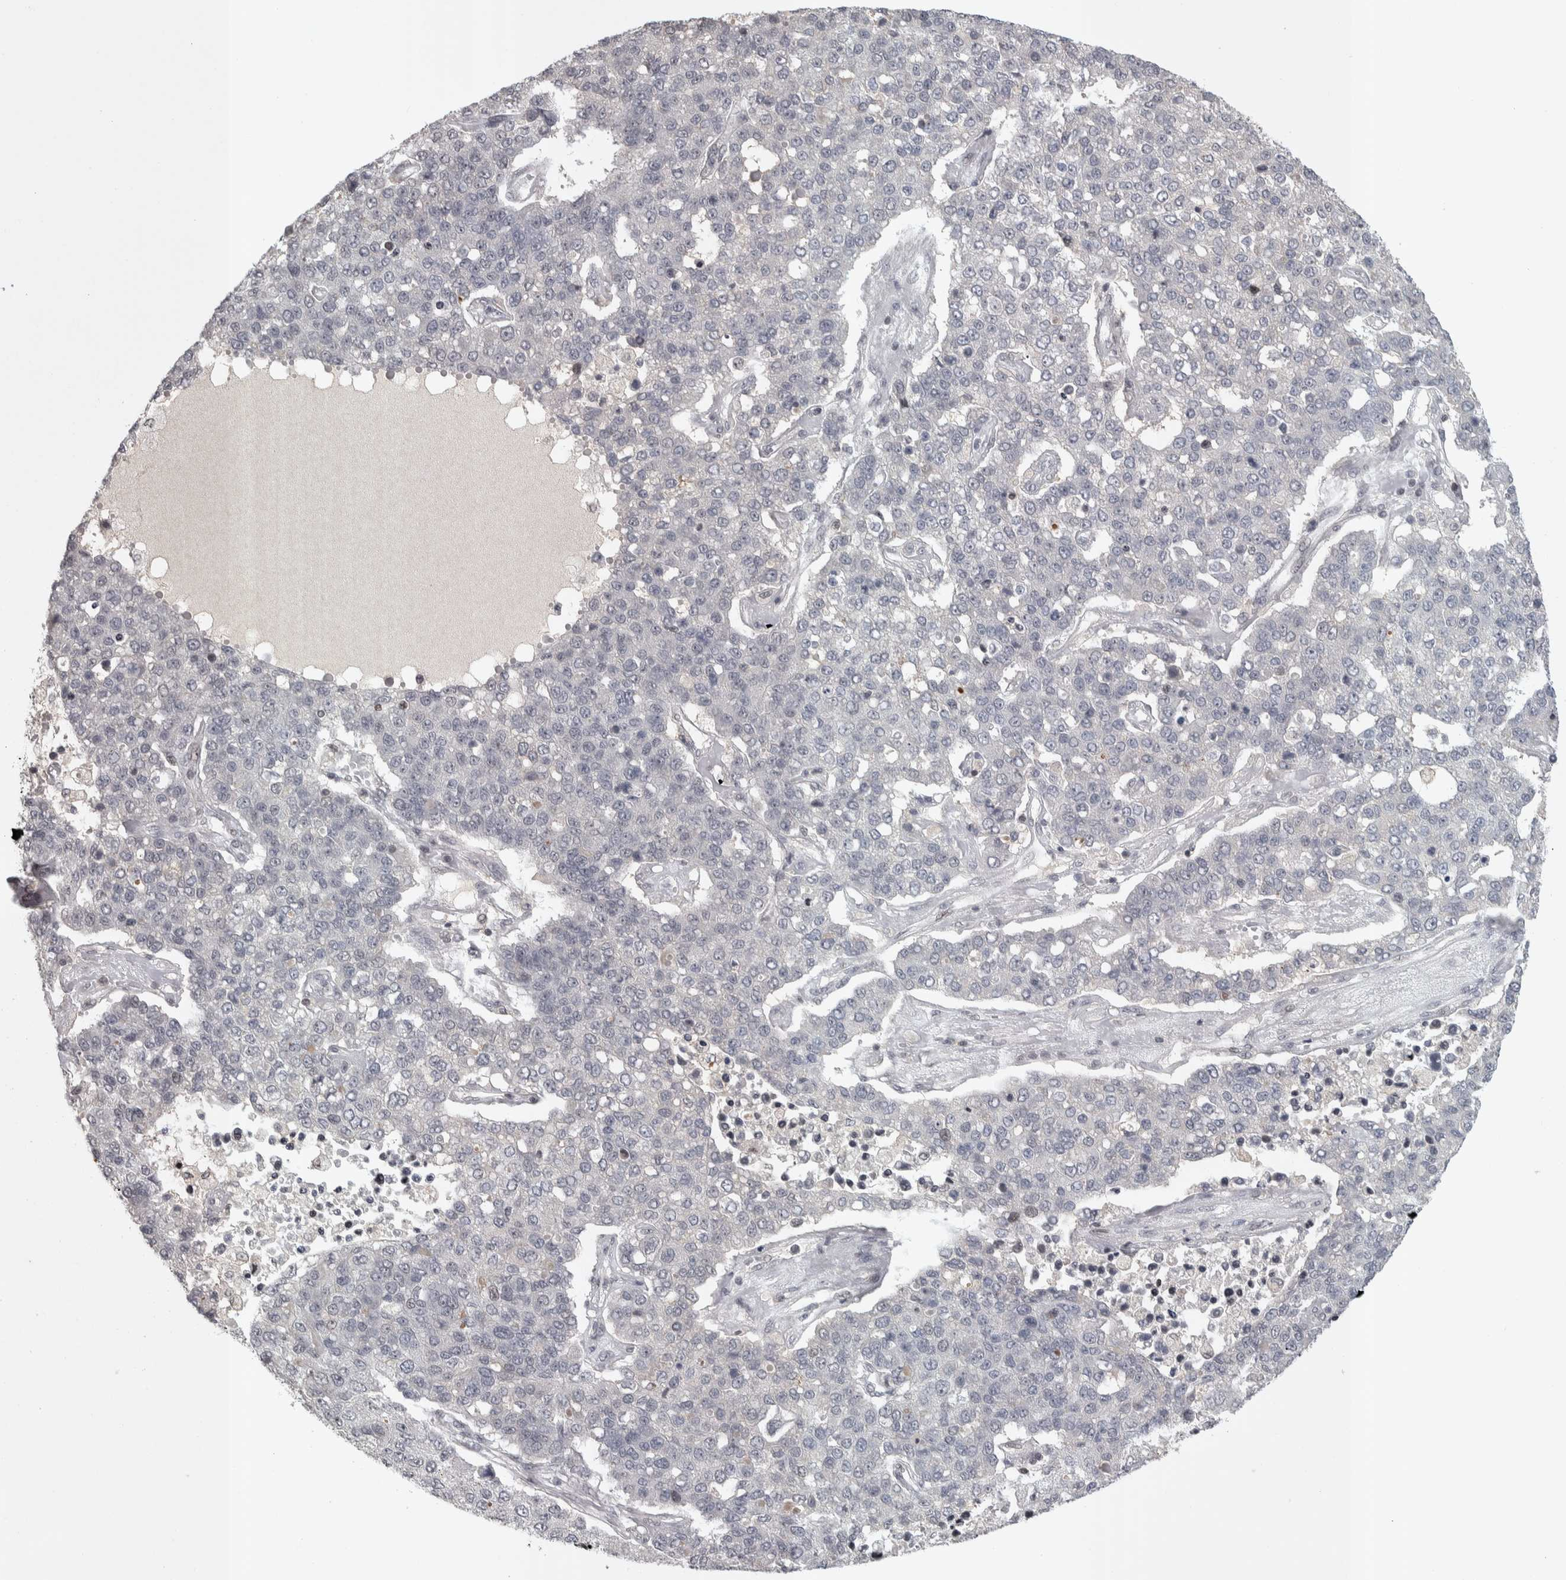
{"staining": {"intensity": "negative", "quantity": "none", "location": "none"}, "tissue": "pancreatic cancer", "cell_type": "Tumor cells", "image_type": "cancer", "snomed": [{"axis": "morphology", "description": "Adenocarcinoma, NOS"}, {"axis": "topography", "description": "Pancreas"}], "caption": "This is an IHC histopathology image of human pancreatic cancer. There is no expression in tumor cells.", "gene": "ZSCAN21", "patient": {"sex": "female", "age": 61}}